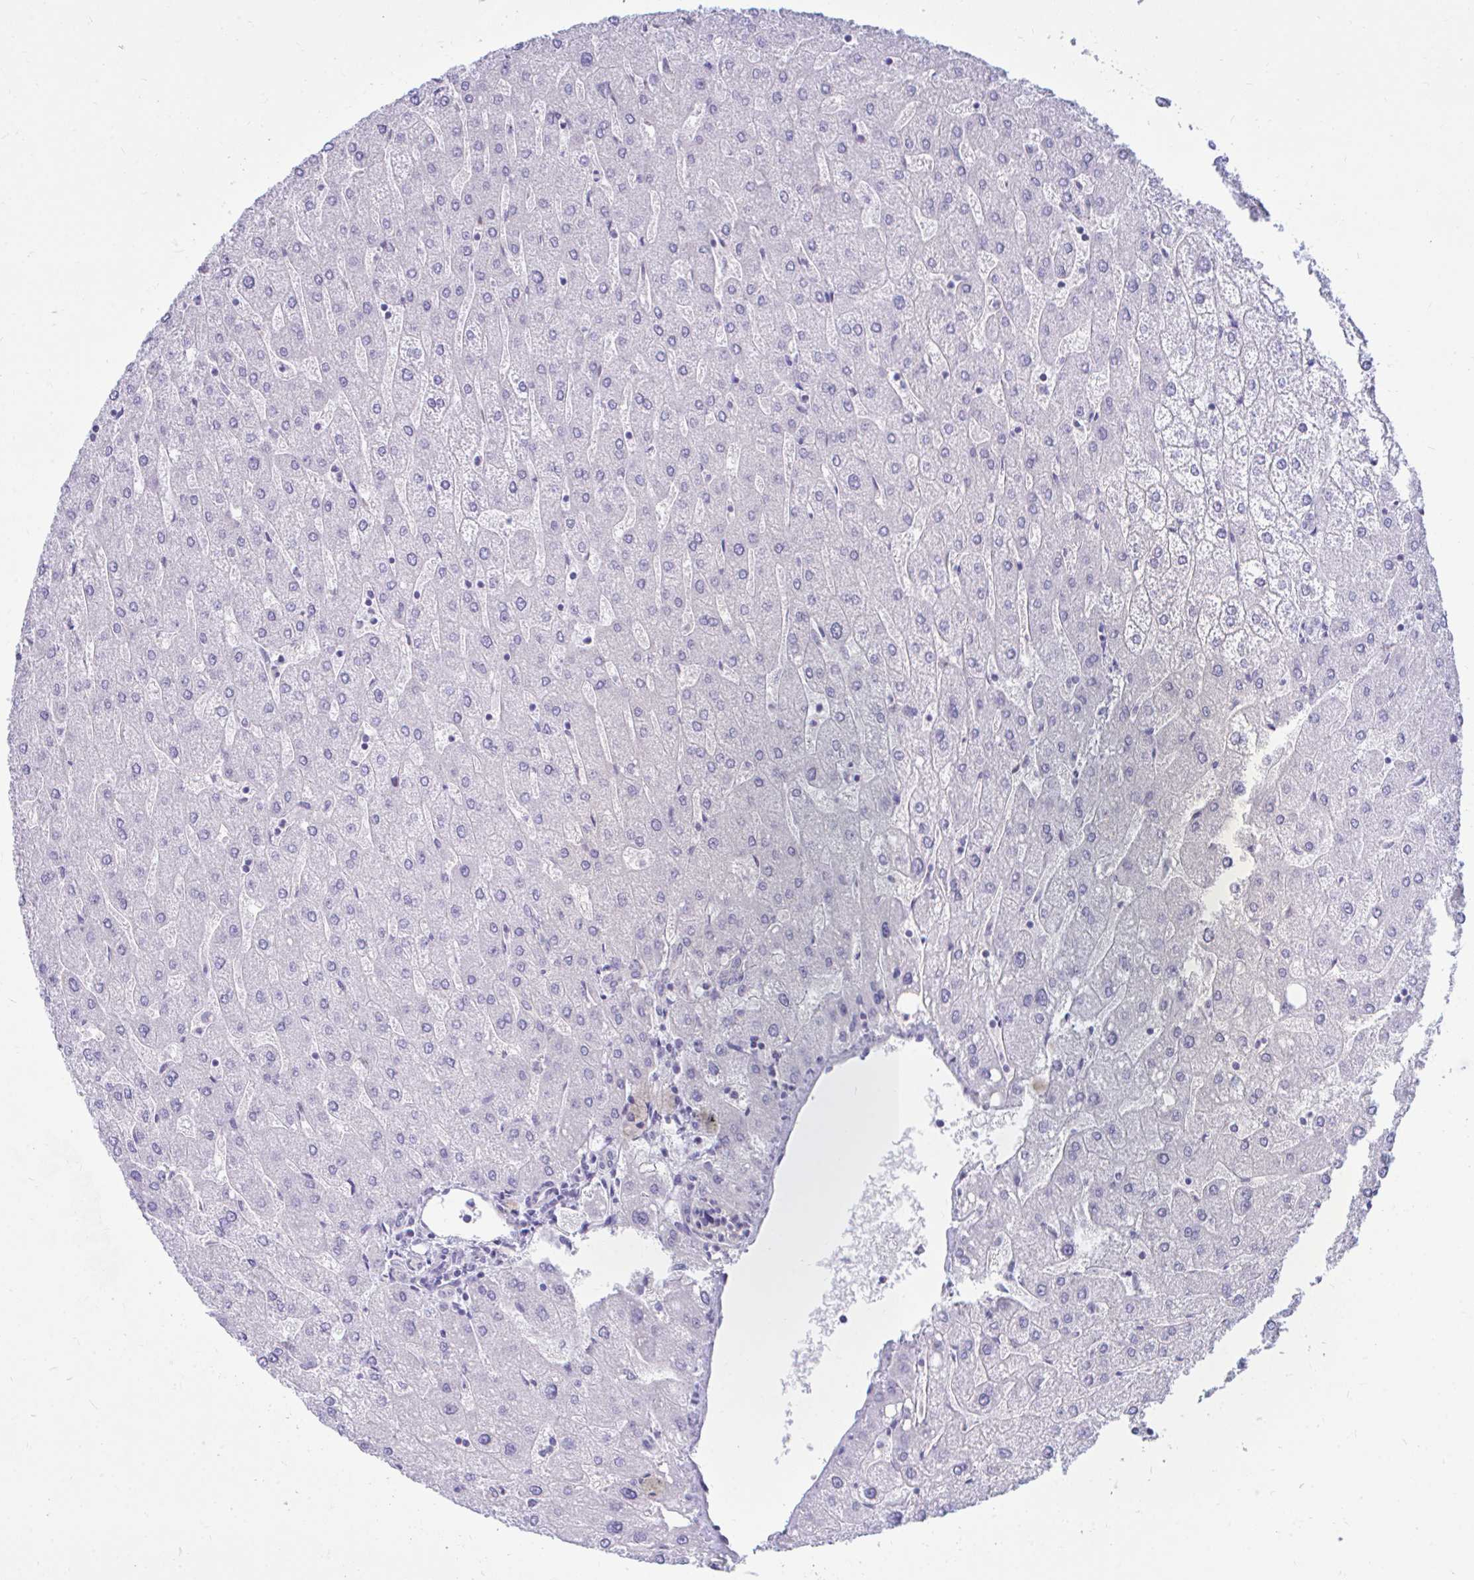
{"staining": {"intensity": "negative", "quantity": "none", "location": "none"}, "tissue": "liver", "cell_type": "Cholangiocytes", "image_type": "normal", "snomed": [{"axis": "morphology", "description": "Normal tissue, NOS"}, {"axis": "topography", "description": "Liver"}], "caption": "Photomicrograph shows no protein positivity in cholangiocytes of normal liver. Nuclei are stained in blue.", "gene": "CSE1L", "patient": {"sex": "male", "age": 67}}